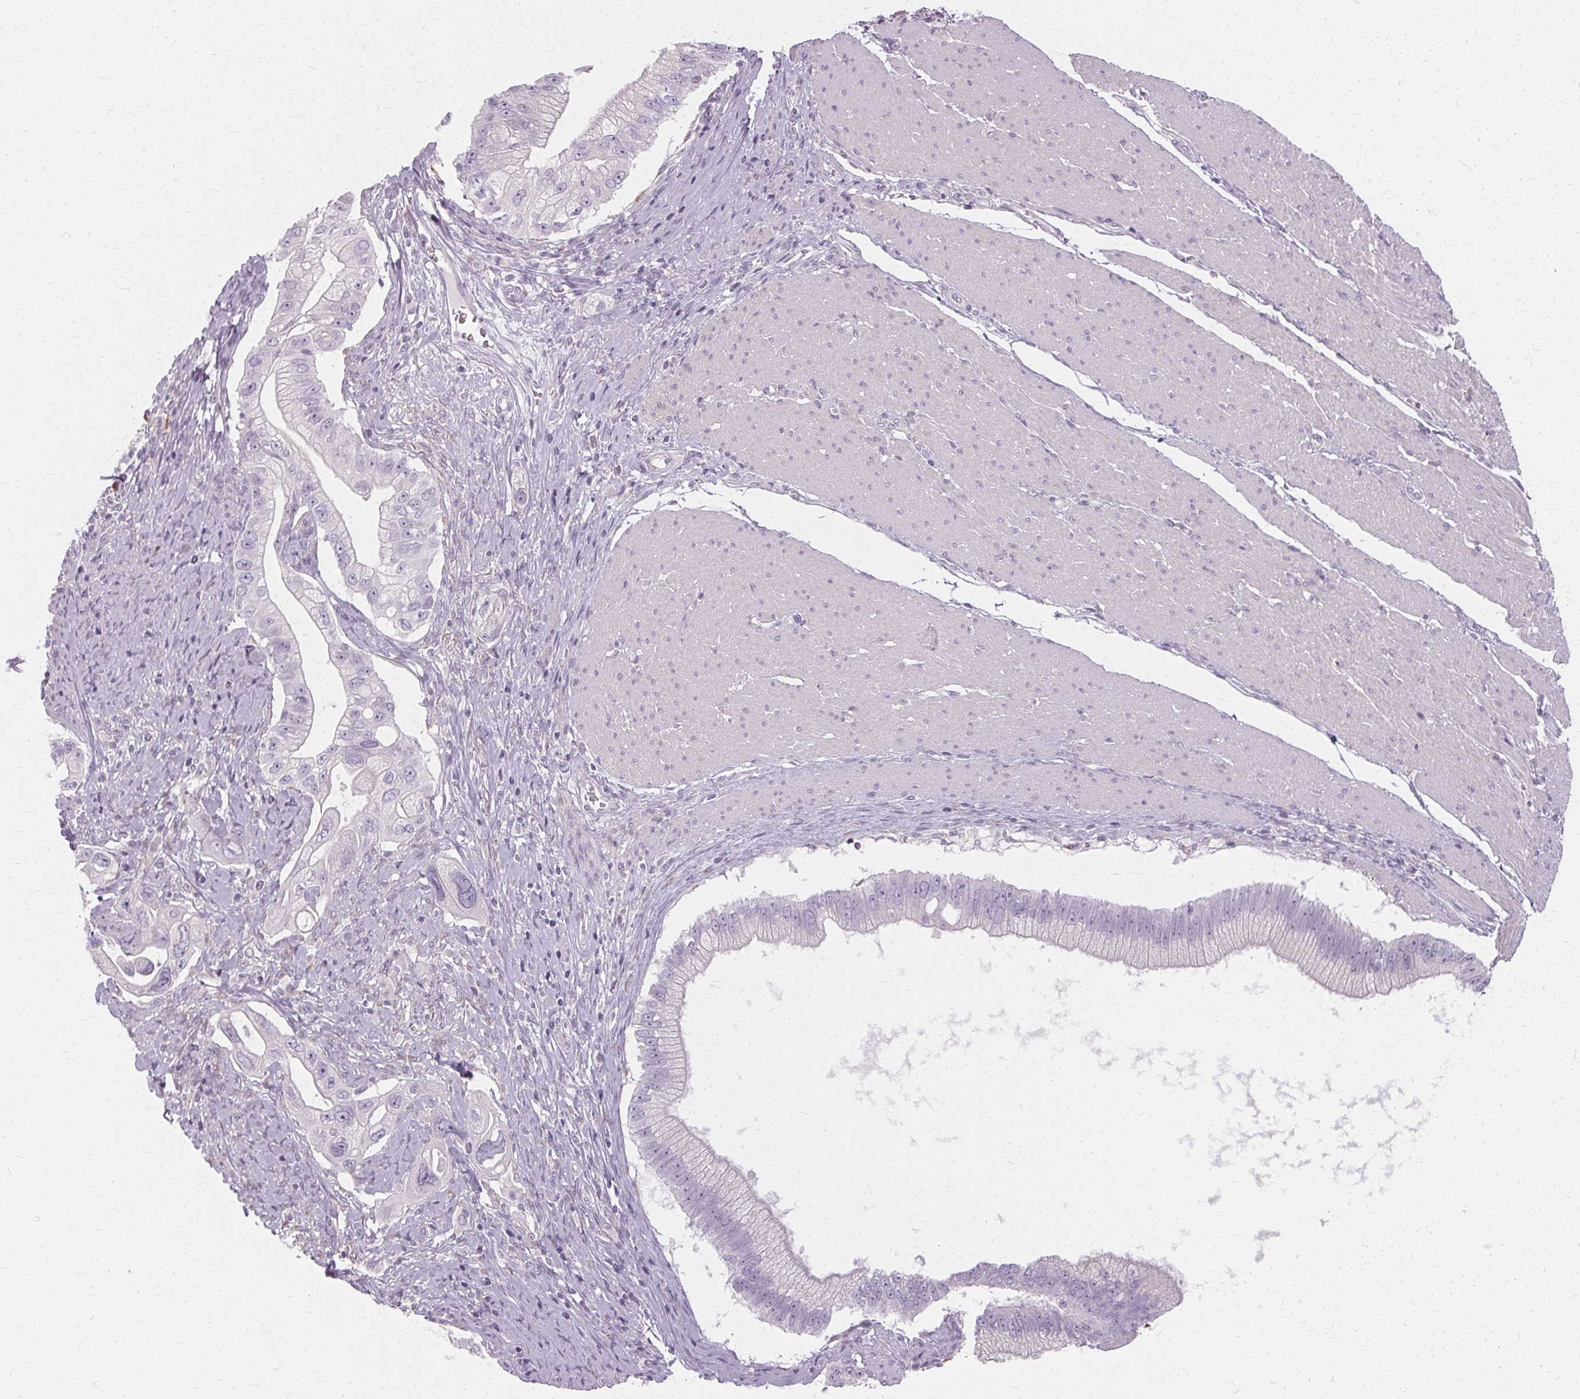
{"staining": {"intensity": "negative", "quantity": "none", "location": "none"}, "tissue": "pancreatic cancer", "cell_type": "Tumor cells", "image_type": "cancer", "snomed": [{"axis": "morphology", "description": "Adenocarcinoma, NOS"}, {"axis": "topography", "description": "Pancreas"}], "caption": "An image of pancreatic adenocarcinoma stained for a protein reveals no brown staining in tumor cells.", "gene": "FCRL3", "patient": {"sex": "male", "age": 70}}